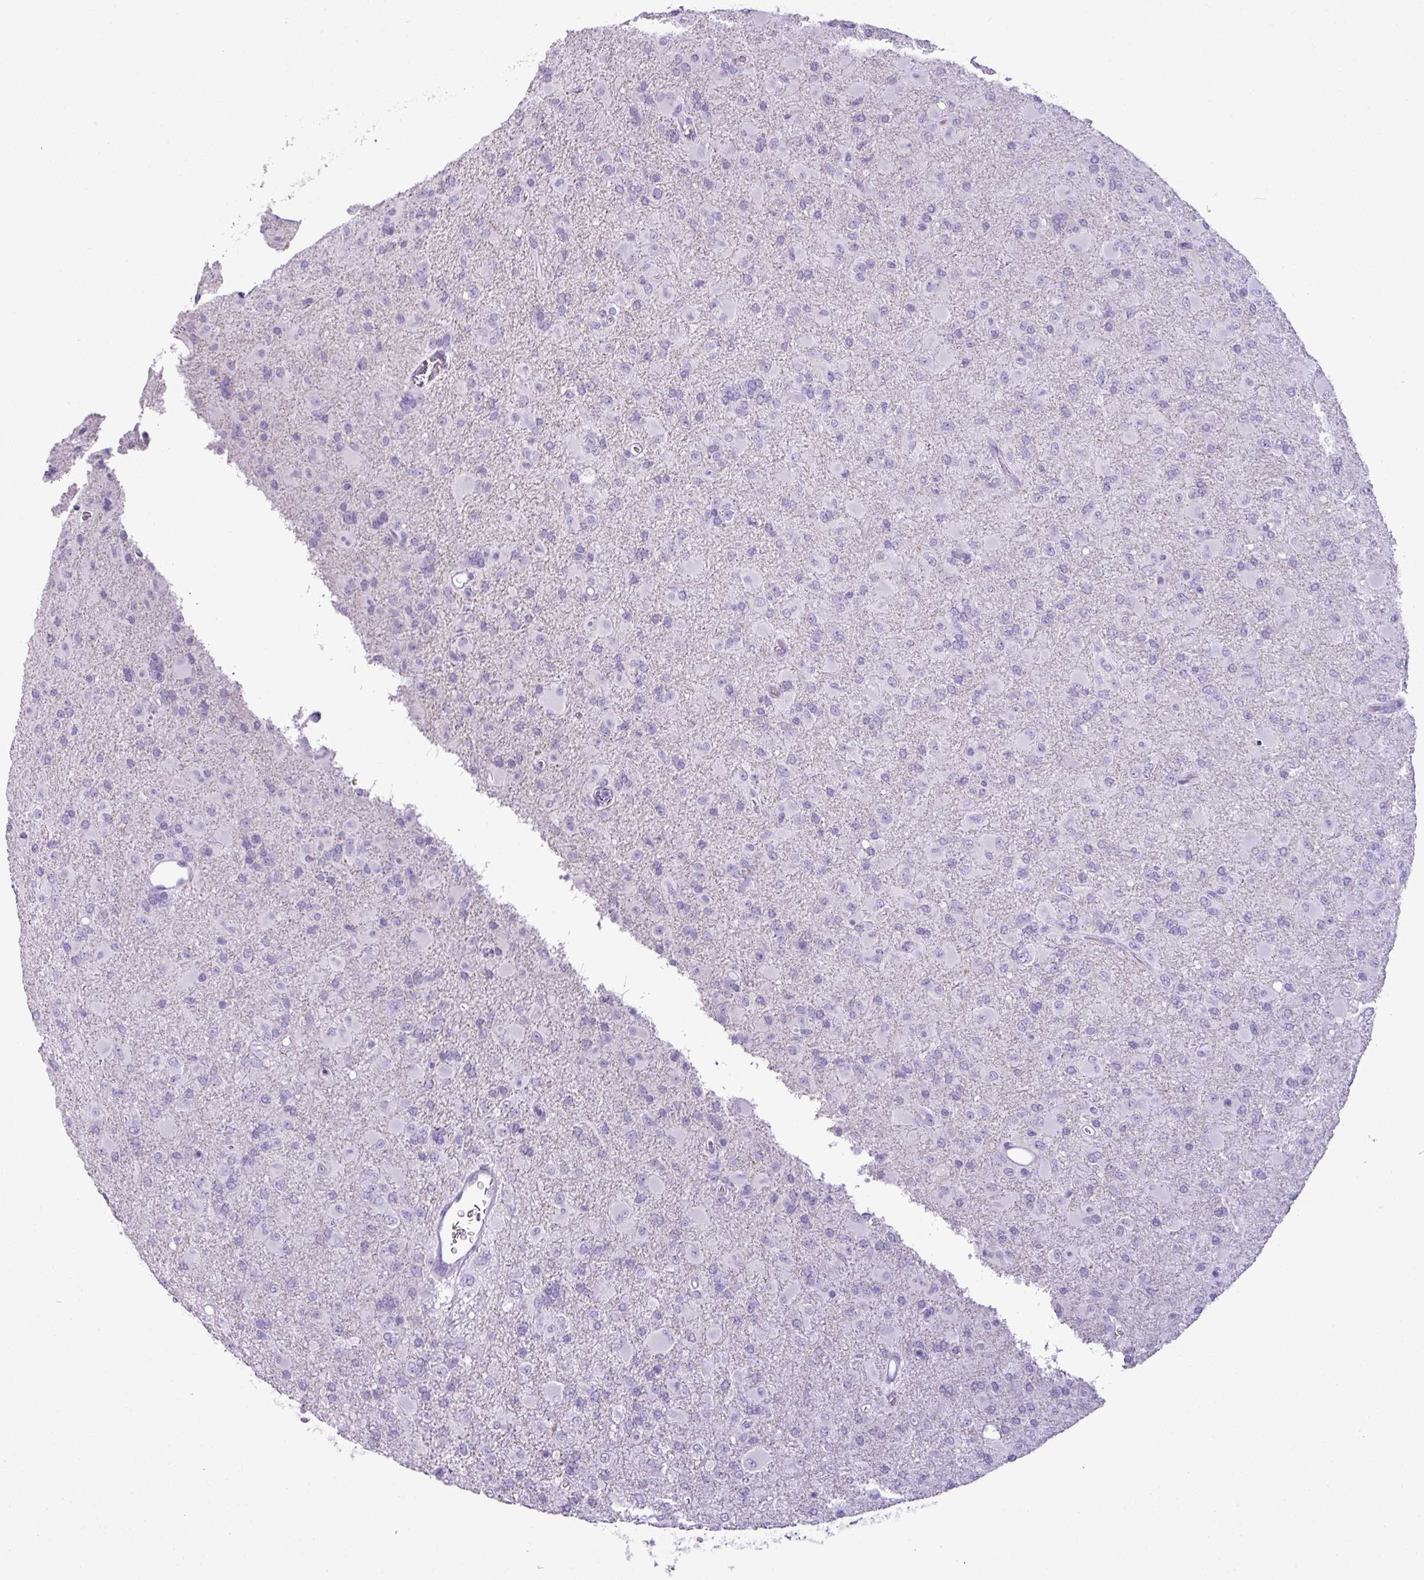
{"staining": {"intensity": "negative", "quantity": "none", "location": "none"}, "tissue": "glioma", "cell_type": "Tumor cells", "image_type": "cancer", "snomed": [{"axis": "morphology", "description": "Glioma, malignant, Low grade"}, {"axis": "topography", "description": "Brain"}], "caption": "An IHC micrograph of glioma is shown. There is no staining in tumor cells of glioma.", "gene": "SCT", "patient": {"sex": "male", "age": 65}}